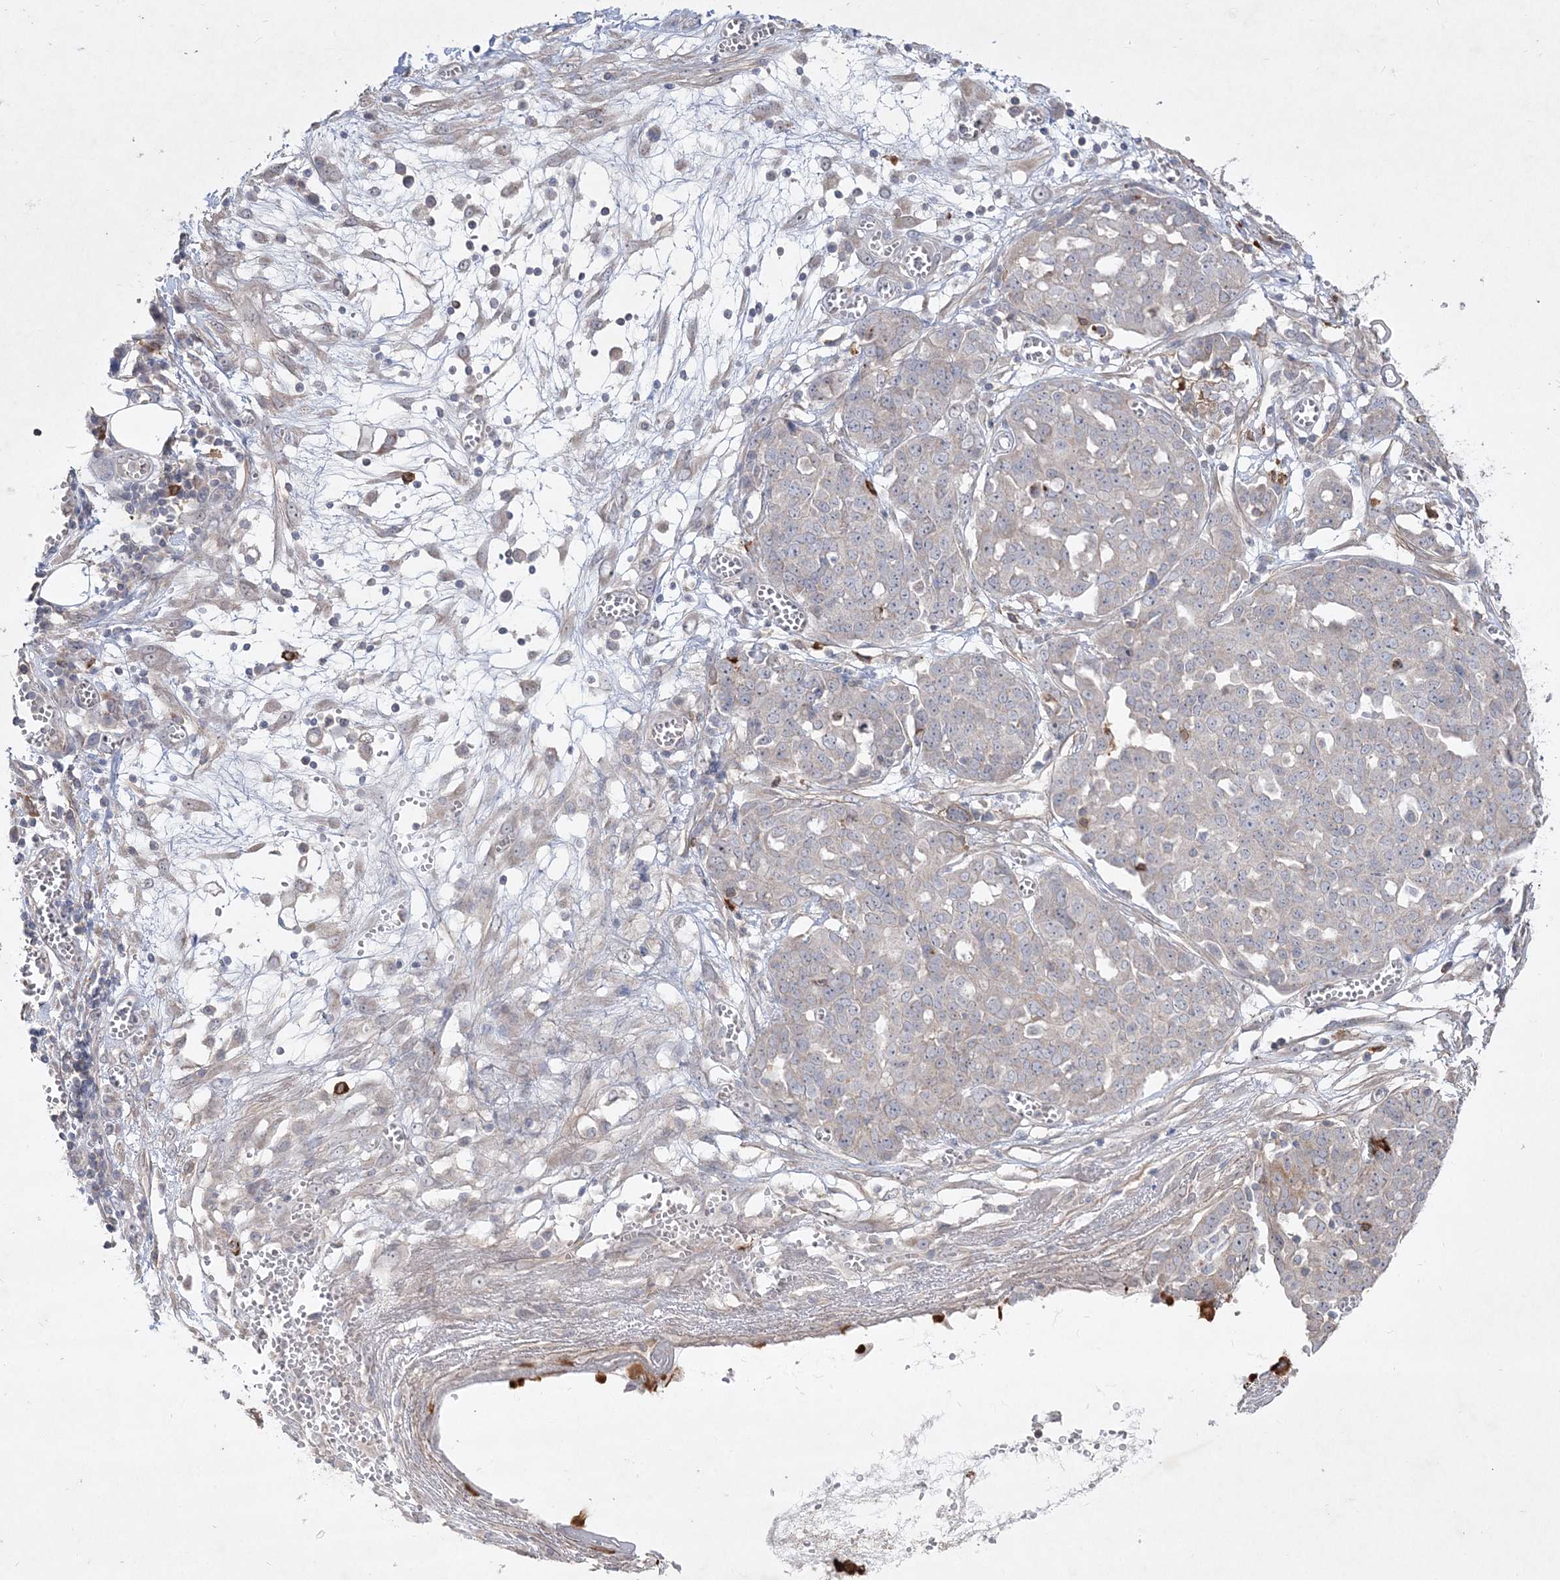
{"staining": {"intensity": "negative", "quantity": "none", "location": "none"}, "tissue": "ovarian cancer", "cell_type": "Tumor cells", "image_type": "cancer", "snomed": [{"axis": "morphology", "description": "Cystadenocarcinoma, serous, NOS"}, {"axis": "topography", "description": "Soft tissue"}, {"axis": "topography", "description": "Ovary"}], "caption": "There is no significant staining in tumor cells of serous cystadenocarcinoma (ovarian).", "gene": "CLNK", "patient": {"sex": "female", "age": 57}}